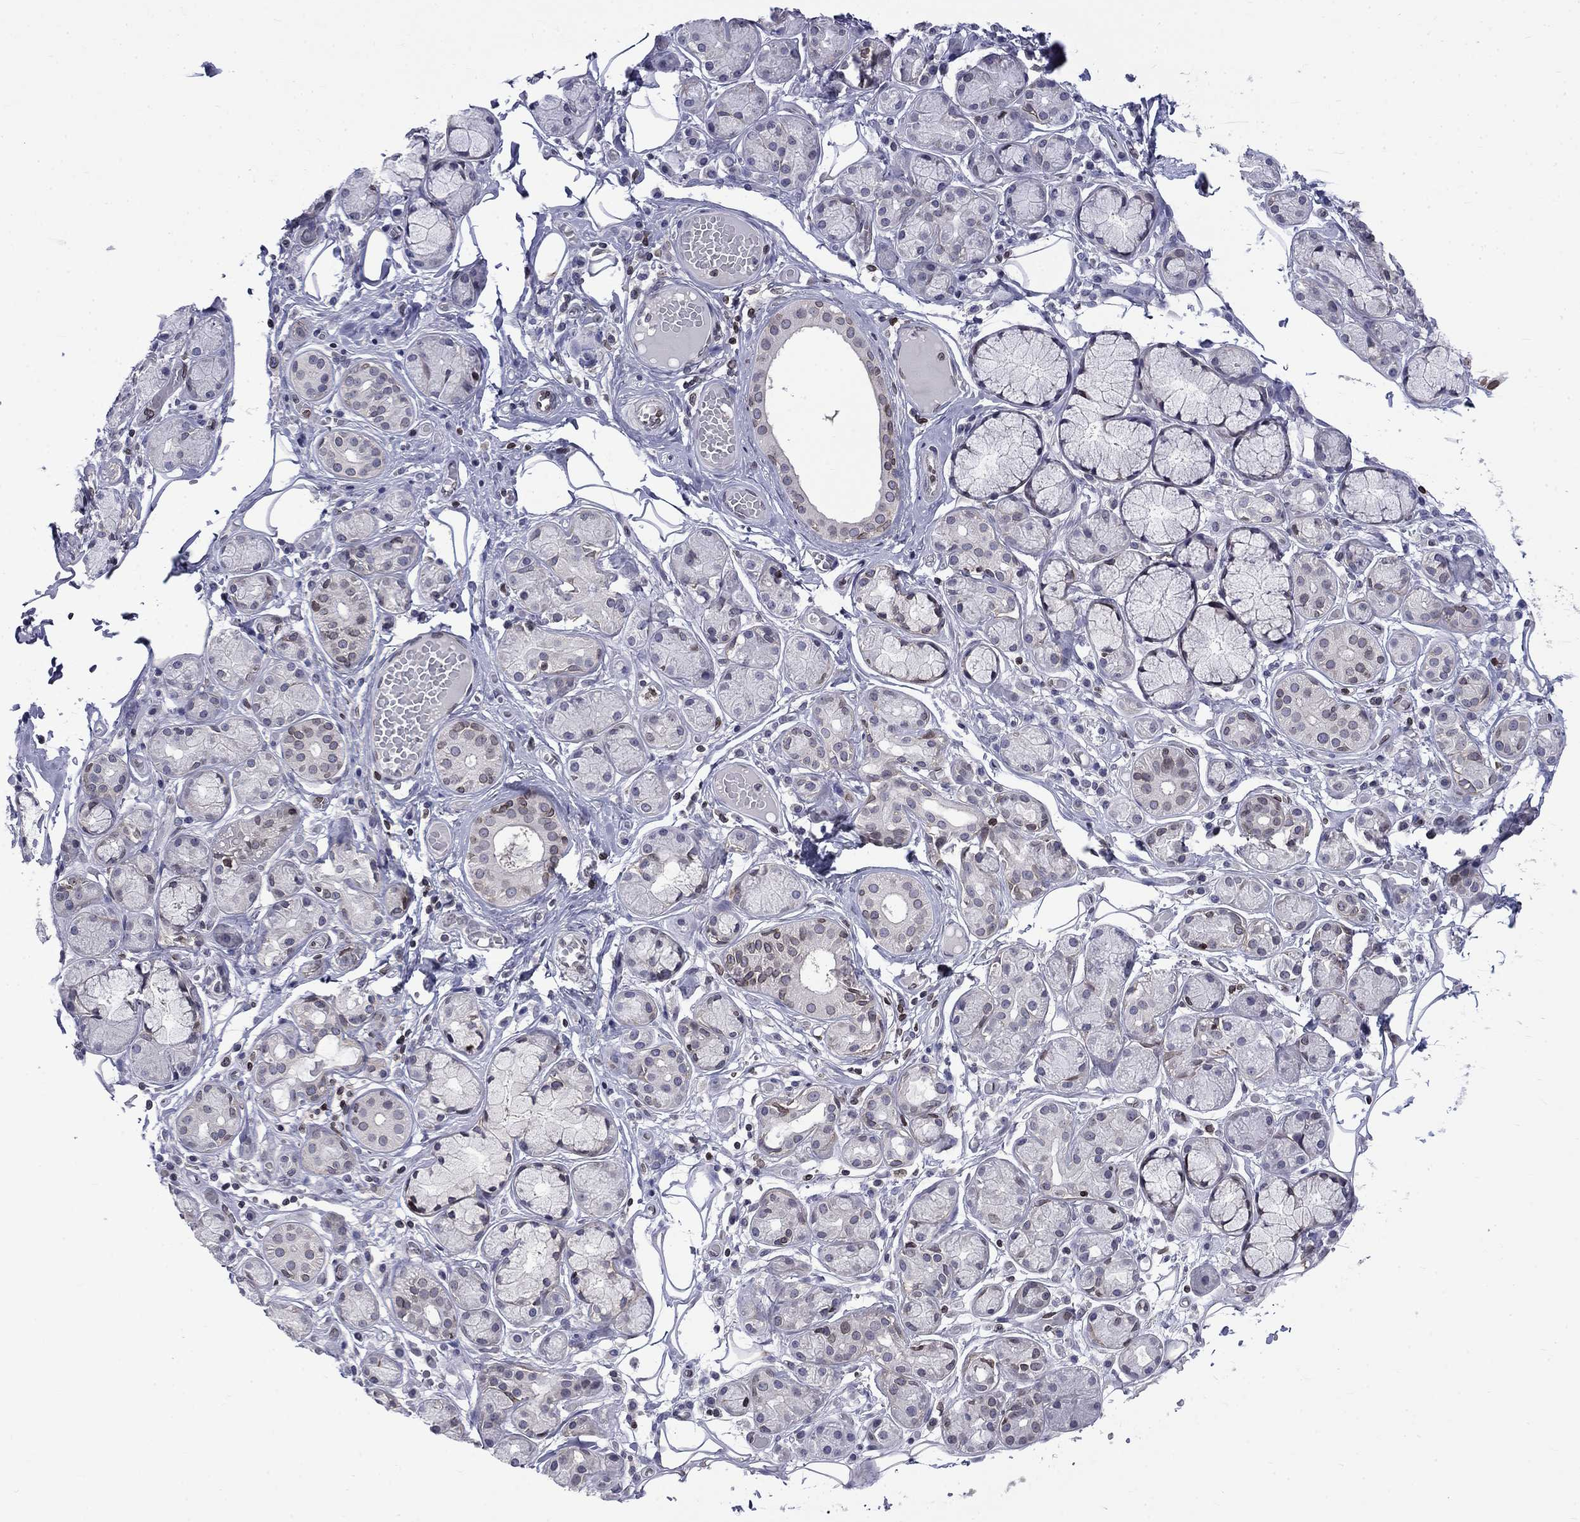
{"staining": {"intensity": "negative", "quantity": "none", "location": "none"}, "tissue": "salivary gland", "cell_type": "Glandular cells", "image_type": "normal", "snomed": [{"axis": "morphology", "description": "Normal tissue, NOS"}, {"axis": "topography", "description": "Salivary gland"}, {"axis": "topography", "description": "Peripheral nerve tissue"}], "caption": "Immunohistochemistry (IHC) histopathology image of unremarkable salivary gland: salivary gland stained with DAB (3,3'-diaminobenzidine) exhibits no significant protein staining in glandular cells.", "gene": "SLA", "patient": {"sex": "male", "age": 71}}